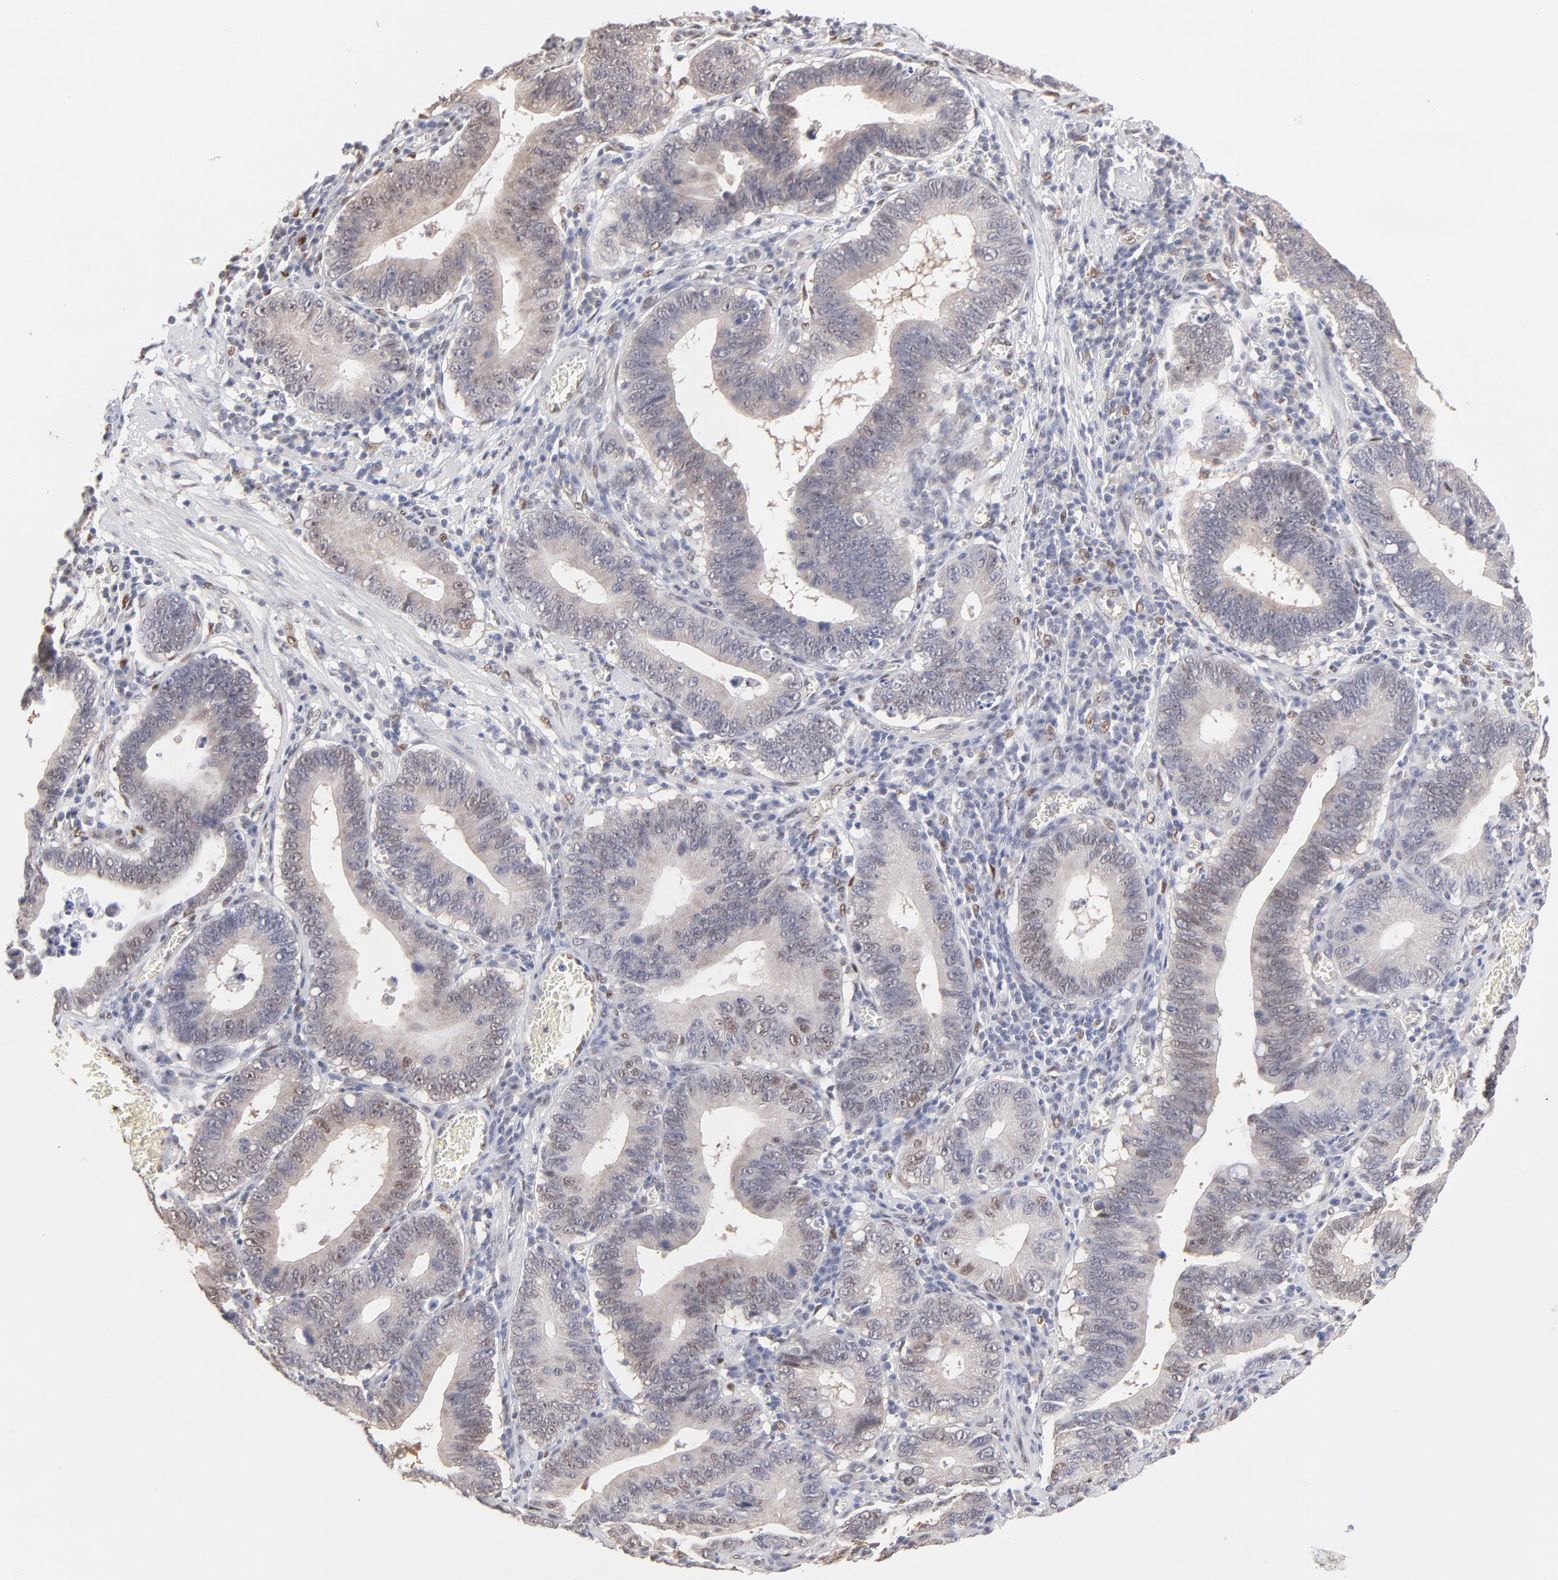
{"staining": {"intensity": "weak", "quantity": "25%-75%", "location": "nuclear"}, "tissue": "stomach cancer", "cell_type": "Tumor cells", "image_type": "cancer", "snomed": [{"axis": "morphology", "description": "Adenocarcinoma, NOS"}, {"axis": "topography", "description": "Stomach"}, {"axis": "topography", "description": "Gastric cardia"}], "caption": "Immunohistochemistry staining of stomach adenocarcinoma, which displays low levels of weak nuclear staining in about 25%-75% of tumor cells indicating weak nuclear protein expression. The staining was performed using DAB (brown) for protein detection and nuclei were counterstained in hematoxylin (blue).", "gene": "STAT3", "patient": {"sex": "male", "age": 59}}